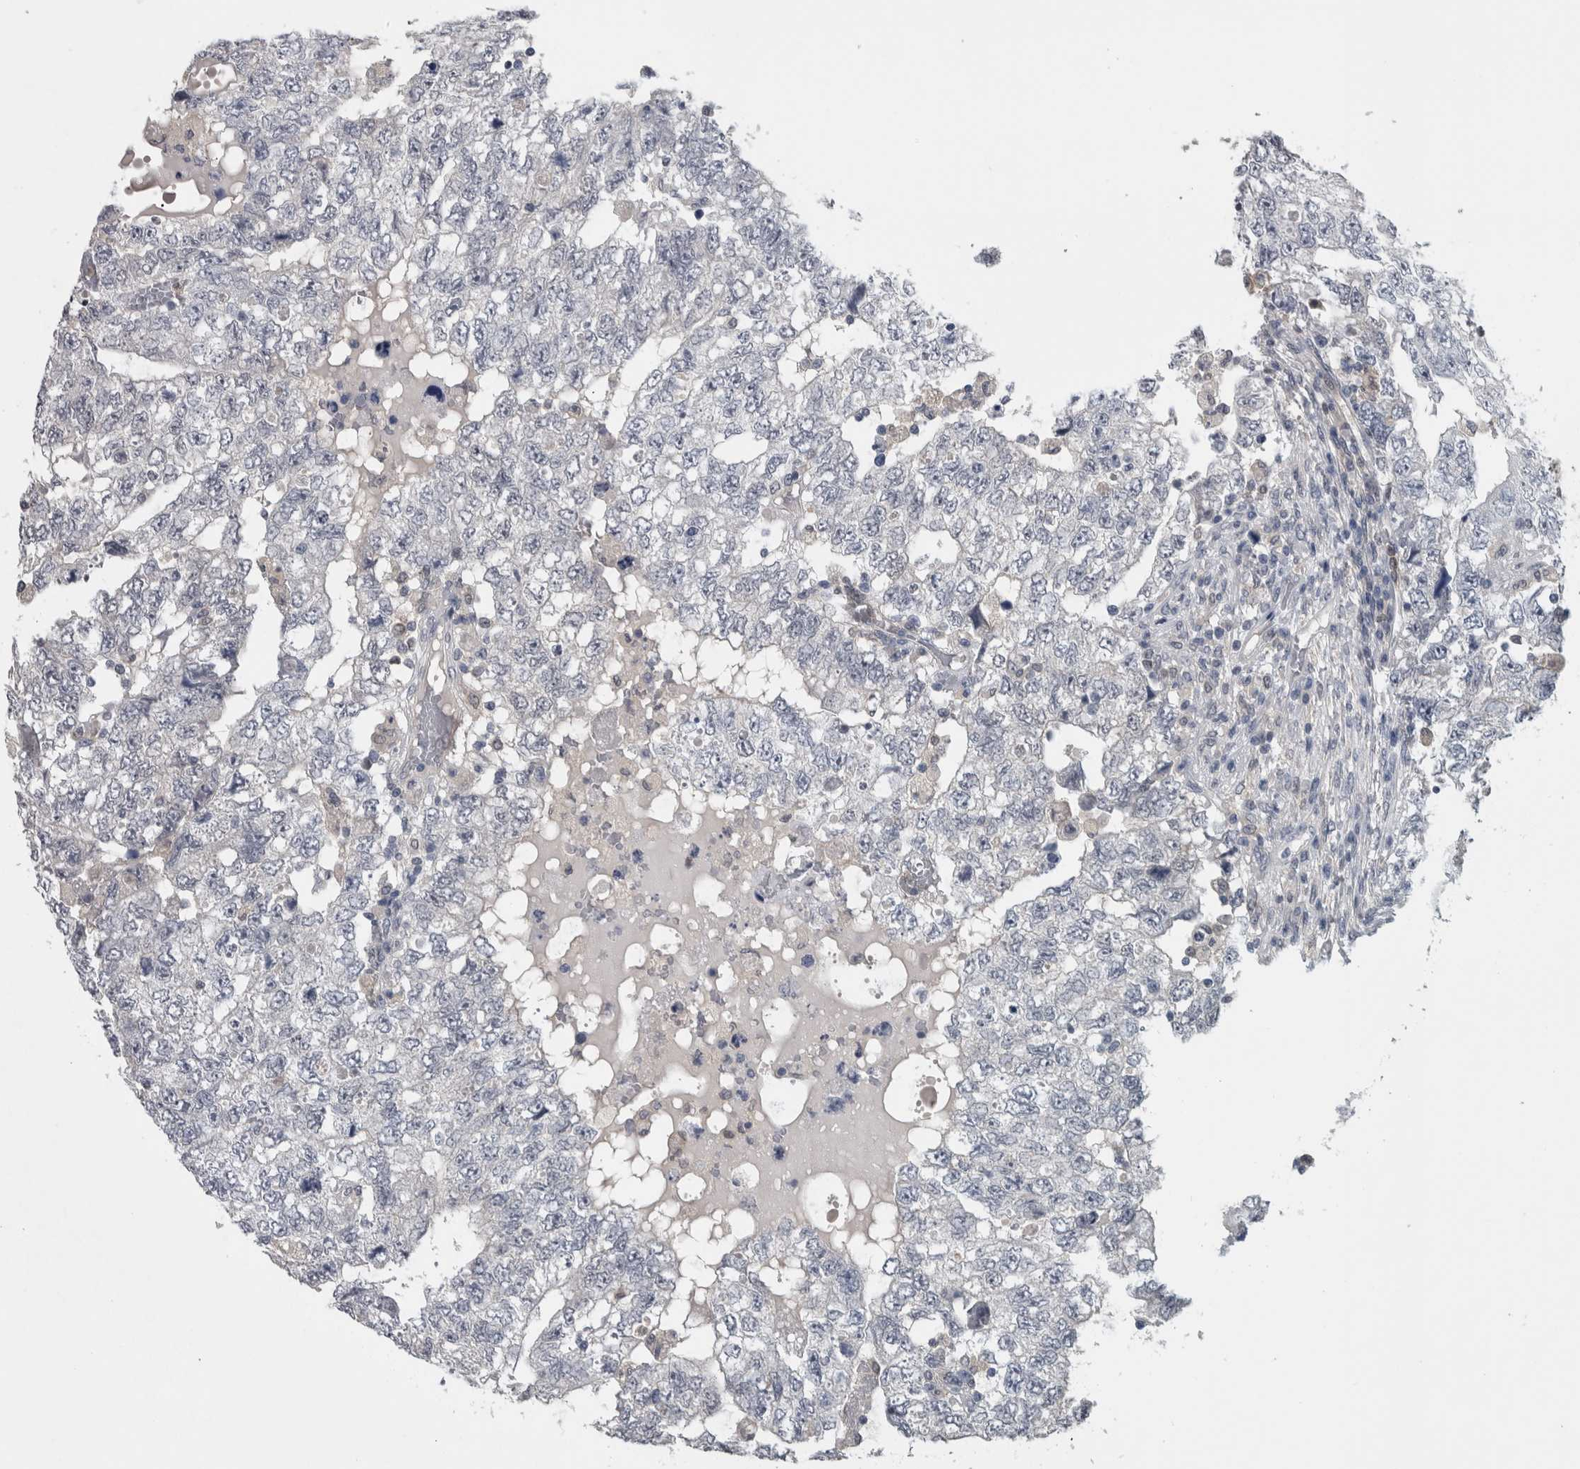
{"staining": {"intensity": "negative", "quantity": "none", "location": "none"}, "tissue": "testis cancer", "cell_type": "Tumor cells", "image_type": "cancer", "snomed": [{"axis": "morphology", "description": "Carcinoma, Embryonal, NOS"}, {"axis": "topography", "description": "Testis"}], "caption": "The histopathology image shows no staining of tumor cells in testis cancer.", "gene": "NAPRT", "patient": {"sex": "male", "age": 36}}